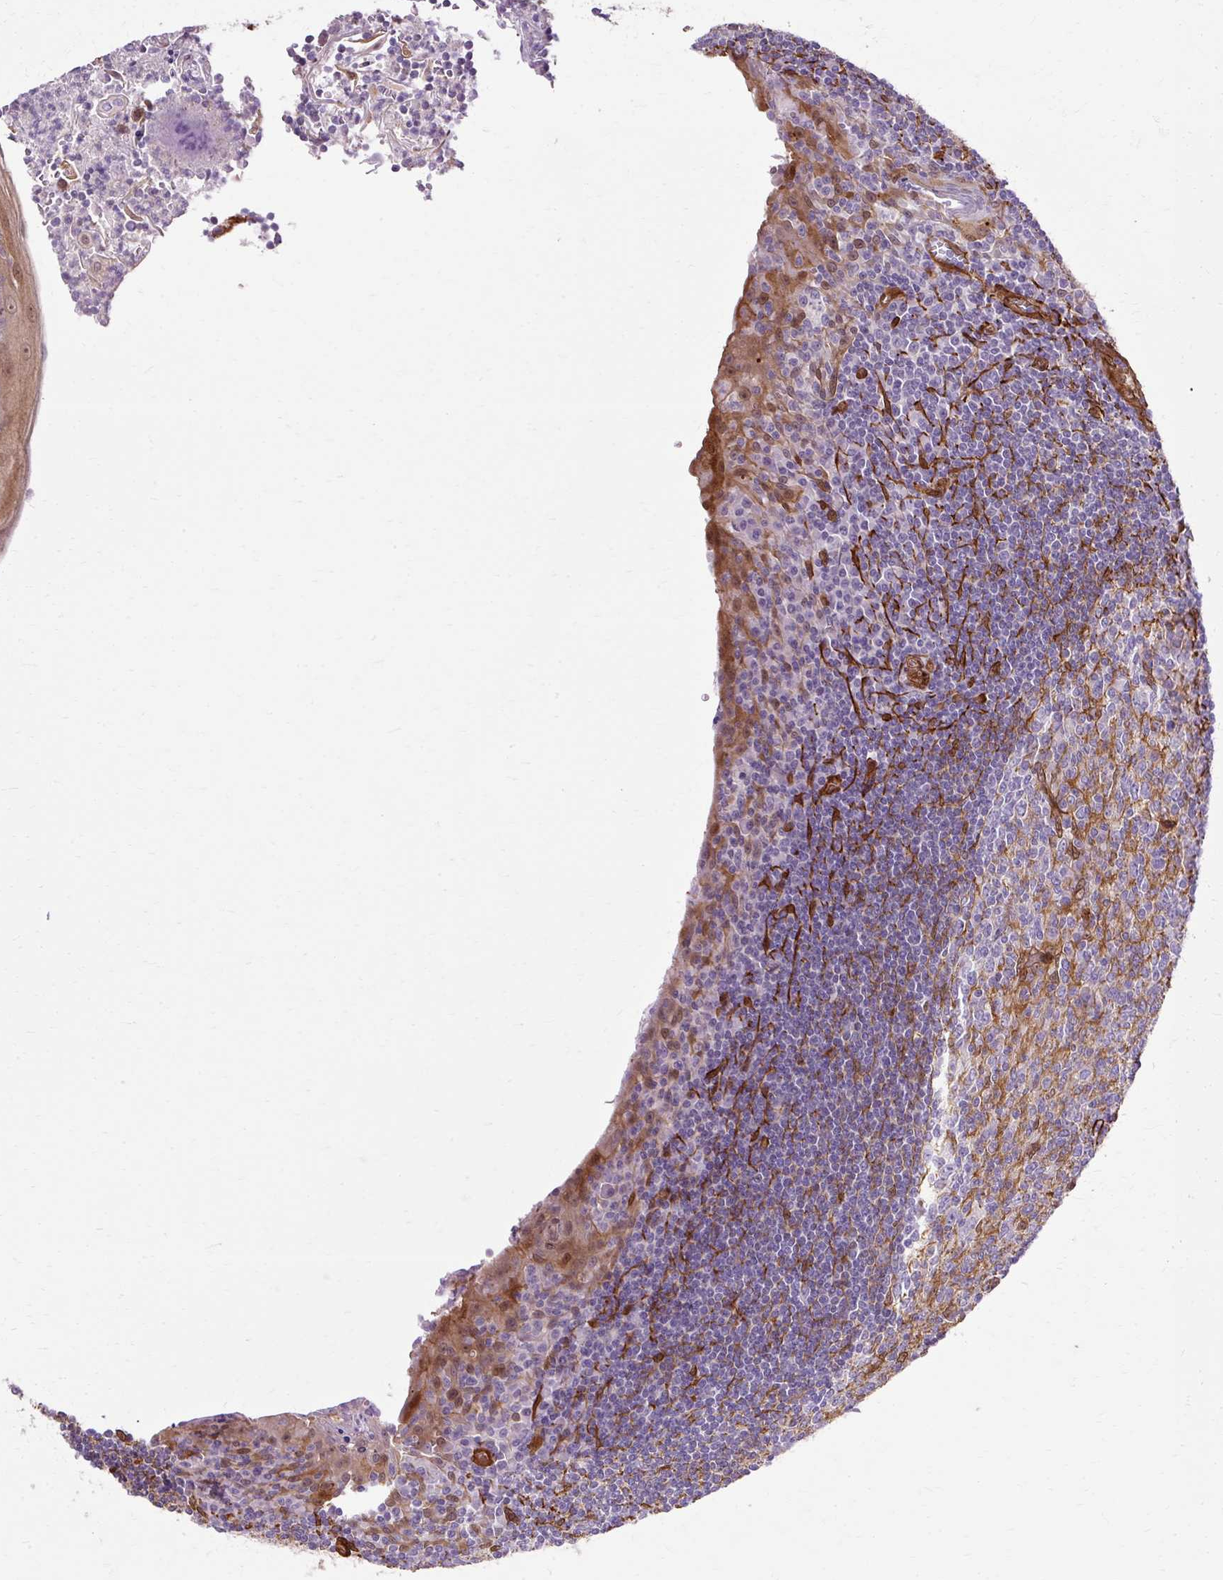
{"staining": {"intensity": "moderate", "quantity": "<25%", "location": "cytoplasmic/membranous"}, "tissue": "tonsil", "cell_type": "Germinal center cells", "image_type": "normal", "snomed": [{"axis": "morphology", "description": "Normal tissue, NOS"}, {"axis": "topography", "description": "Tonsil"}], "caption": "This is an image of IHC staining of benign tonsil, which shows moderate staining in the cytoplasmic/membranous of germinal center cells.", "gene": "CNN3", "patient": {"sex": "male", "age": 27}}